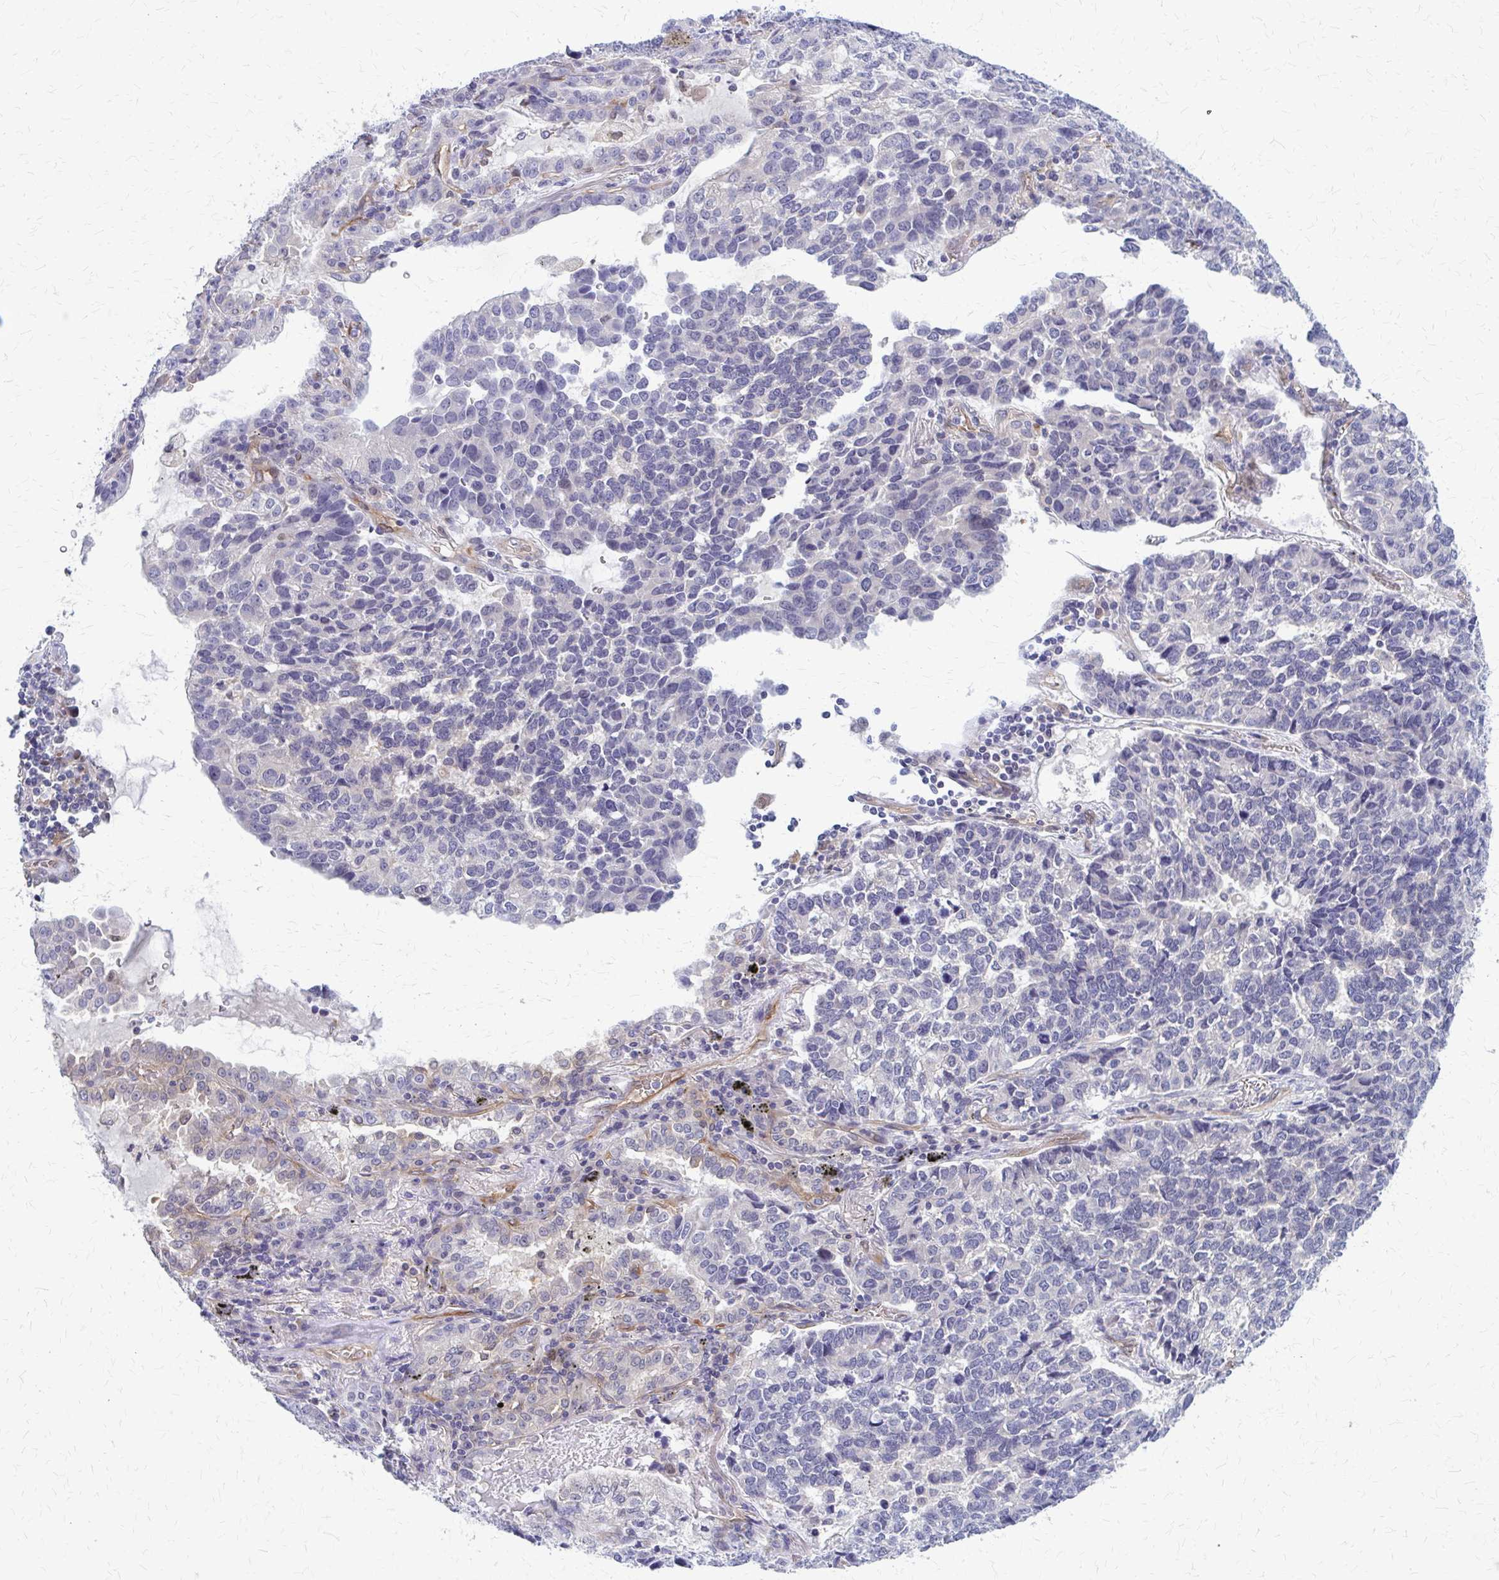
{"staining": {"intensity": "negative", "quantity": "none", "location": "none"}, "tissue": "lung cancer", "cell_type": "Tumor cells", "image_type": "cancer", "snomed": [{"axis": "morphology", "description": "Adenocarcinoma, NOS"}, {"axis": "topography", "description": "Lymph node"}, {"axis": "topography", "description": "Lung"}], "caption": "High power microscopy photomicrograph of an immunohistochemistry (IHC) micrograph of lung cancer, revealing no significant expression in tumor cells.", "gene": "CLIC2", "patient": {"sex": "male", "age": 66}}